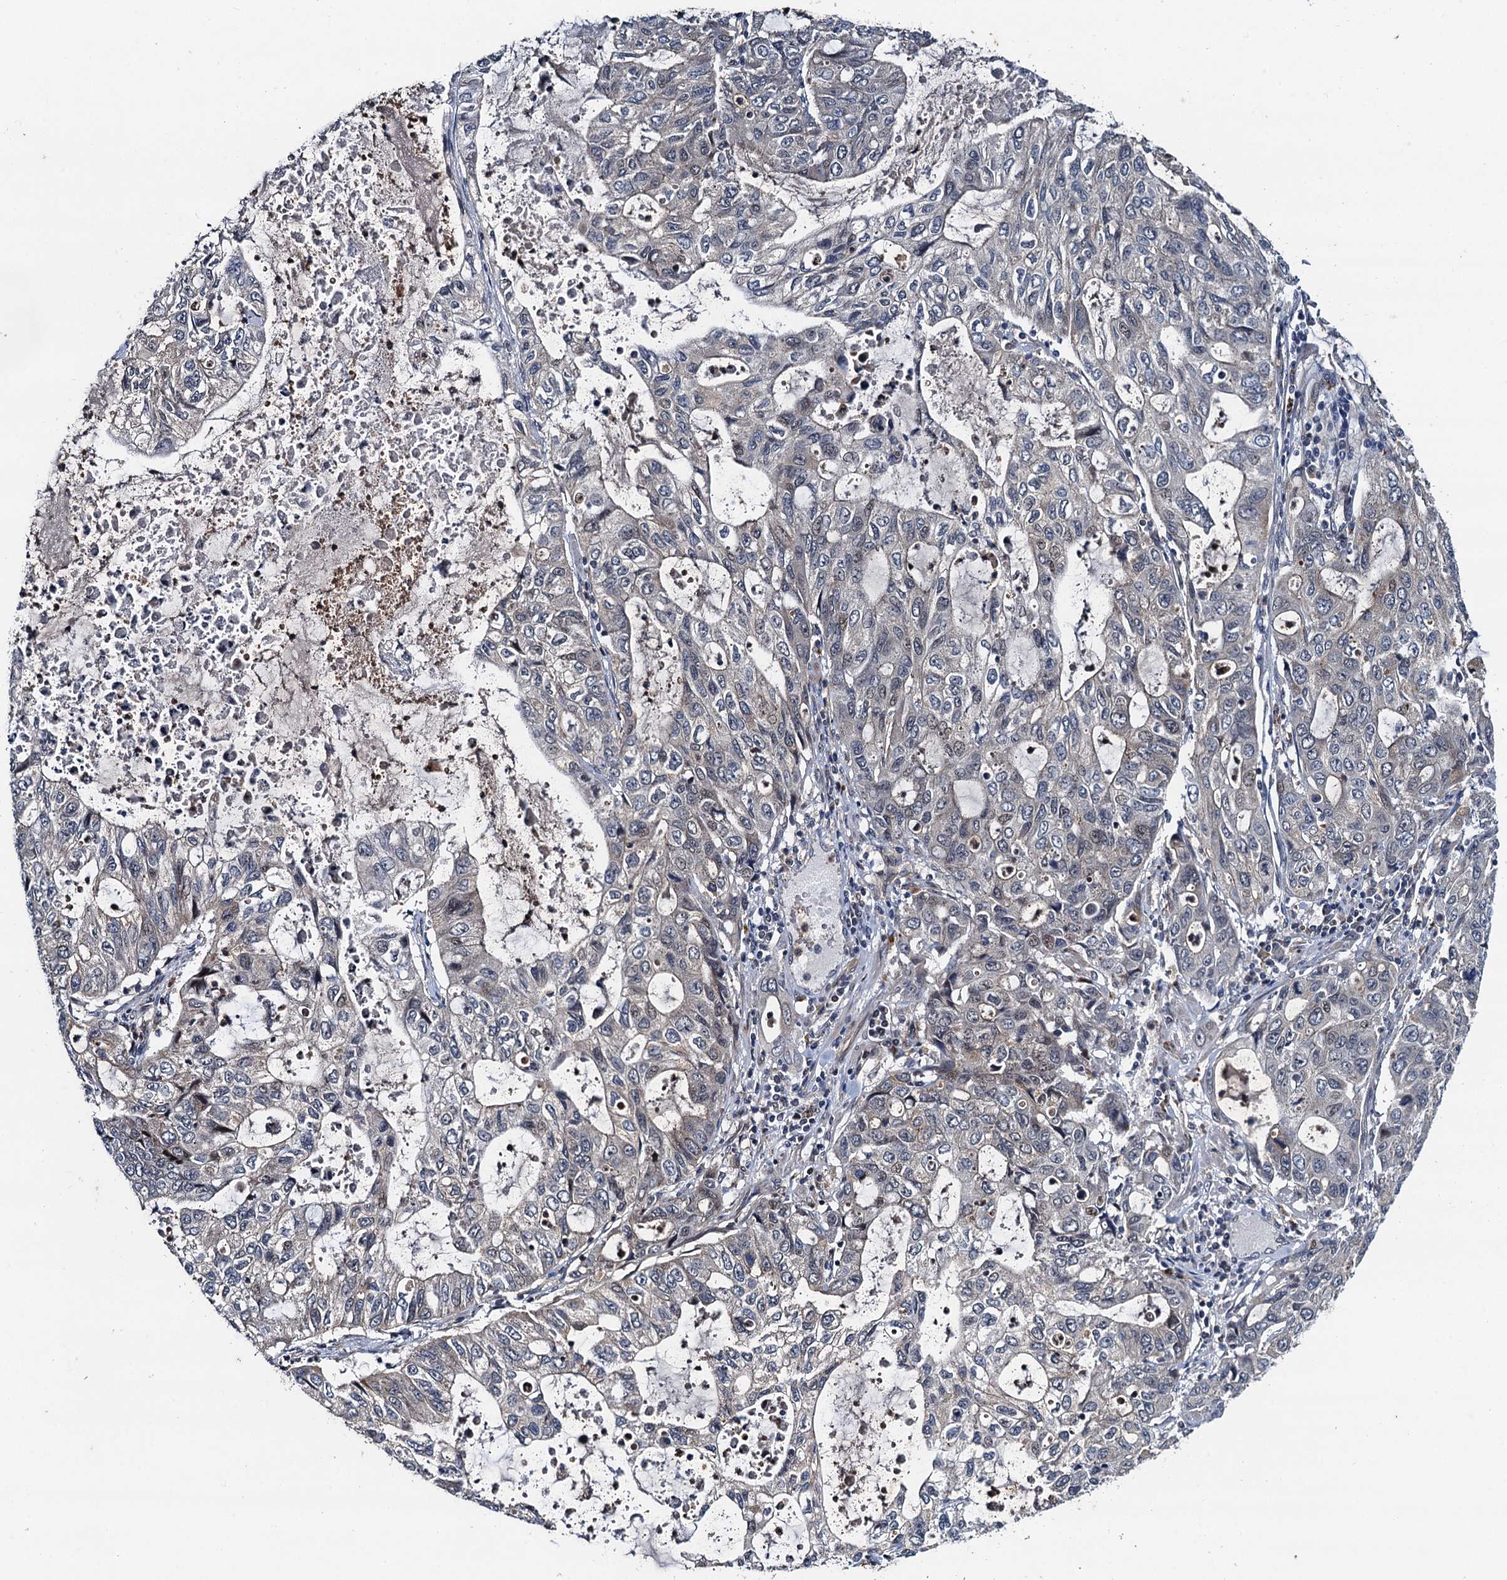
{"staining": {"intensity": "negative", "quantity": "none", "location": "none"}, "tissue": "stomach cancer", "cell_type": "Tumor cells", "image_type": "cancer", "snomed": [{"axis": "morphology", "description": "Adenocarcinoma, NOS"}, {"axis": "topography", "description": "Stomach, upper"}], "caption": "Immunohistochemistry micrograph of neoplastic tissue: stomach cancer stained with DAB (3,3'-diaminobenzidine) demonstrates no significant protein positivity in tumor cells.", "gene": "NLRP10", "patient": {"sex": "female", "age": 52}}